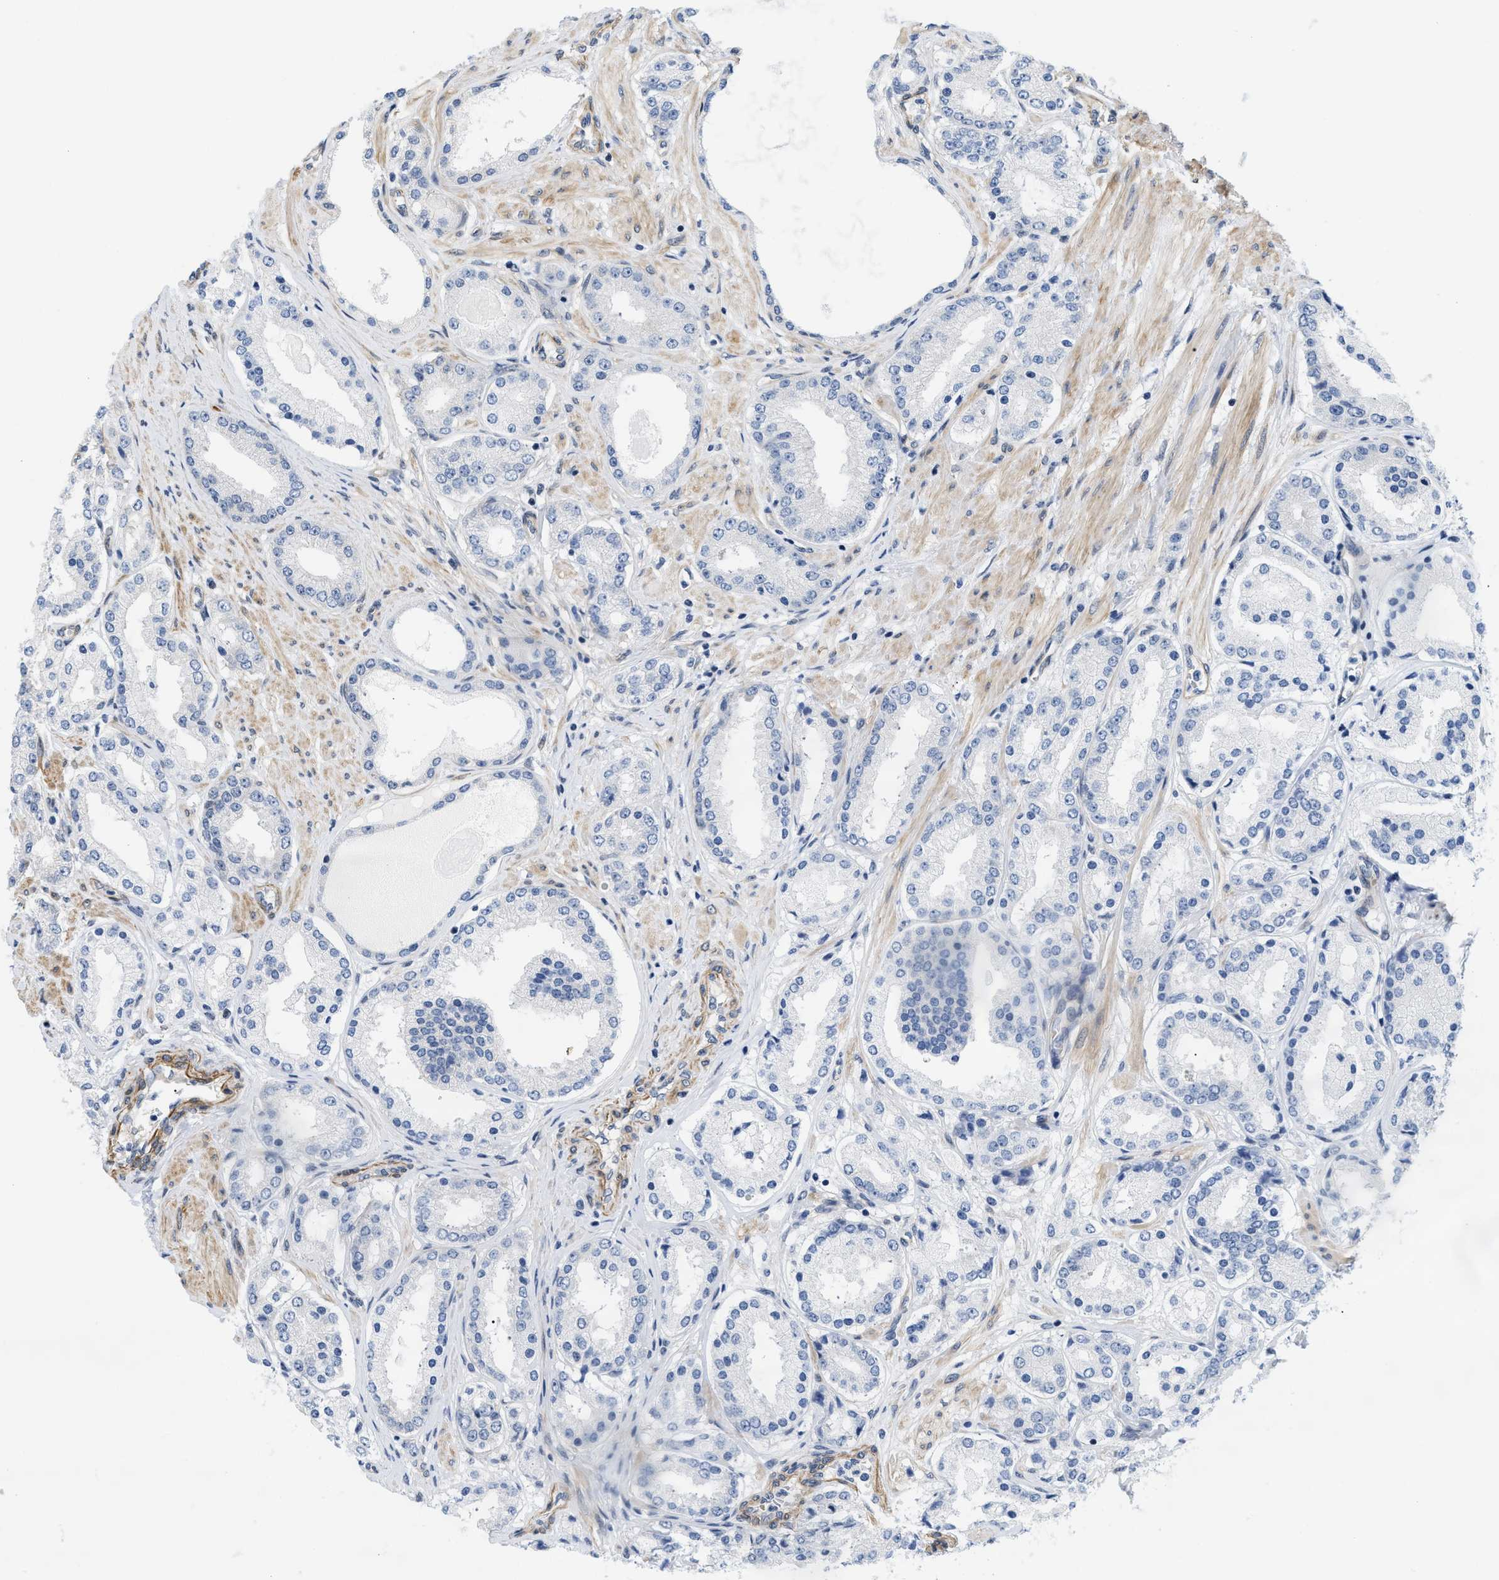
{"staining": {"intensity": "negative", "quantity": "none", "location": "none"}, "tissue": "prostate cancer", "cell_type": "Tumor cells", "image_type": "cancer", "snomed": [{"axis": "morphology", "description": "Adenocarcinoma, Low grade"}, {"axis": "topography", "description": "Prostate"}], "caption": "This is an immunohistochemistry (IHC) micrograph of human prostate cancer. There is no positivity in tumor cells.", "gene": "GPRASP2", "patient": {"sex": "male", "age": 63}}